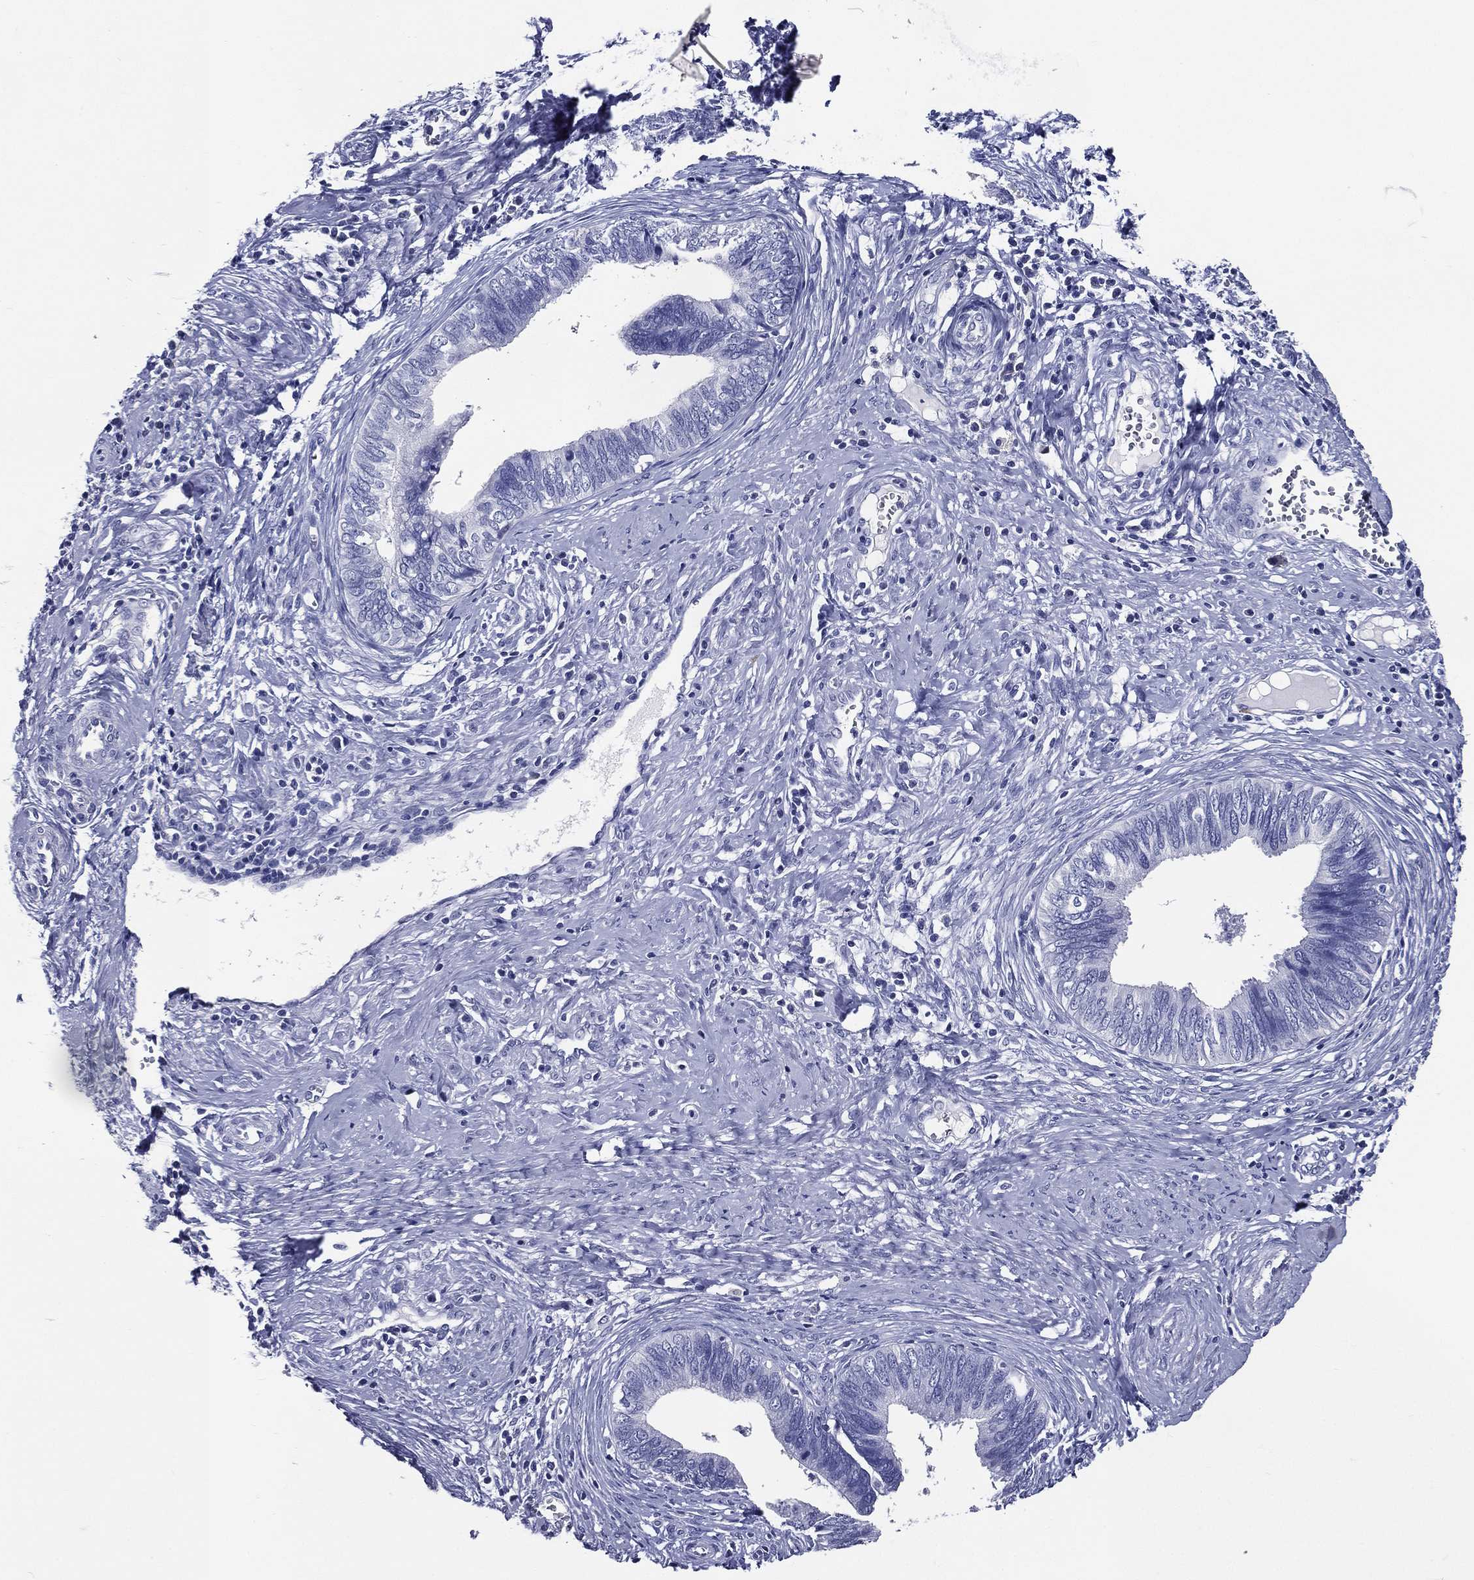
{"staining": {"intensity": "negative", "quantity": "none", "location": "none"}, "tissue": "cervical cancer", "cell_type": "Tumor cells", "image_type": "cancer", "snomed": [{"axis": "morphology", "description": "Adenocarcinoma, NOS"}, {"axis": "topography", "description": "Cervix"}], "caption": "There is no significant expression in tumor cells of cervical adenocarcinoma.", "gene": "ACE2", "patient": {"sex": "female", "age": 42}}